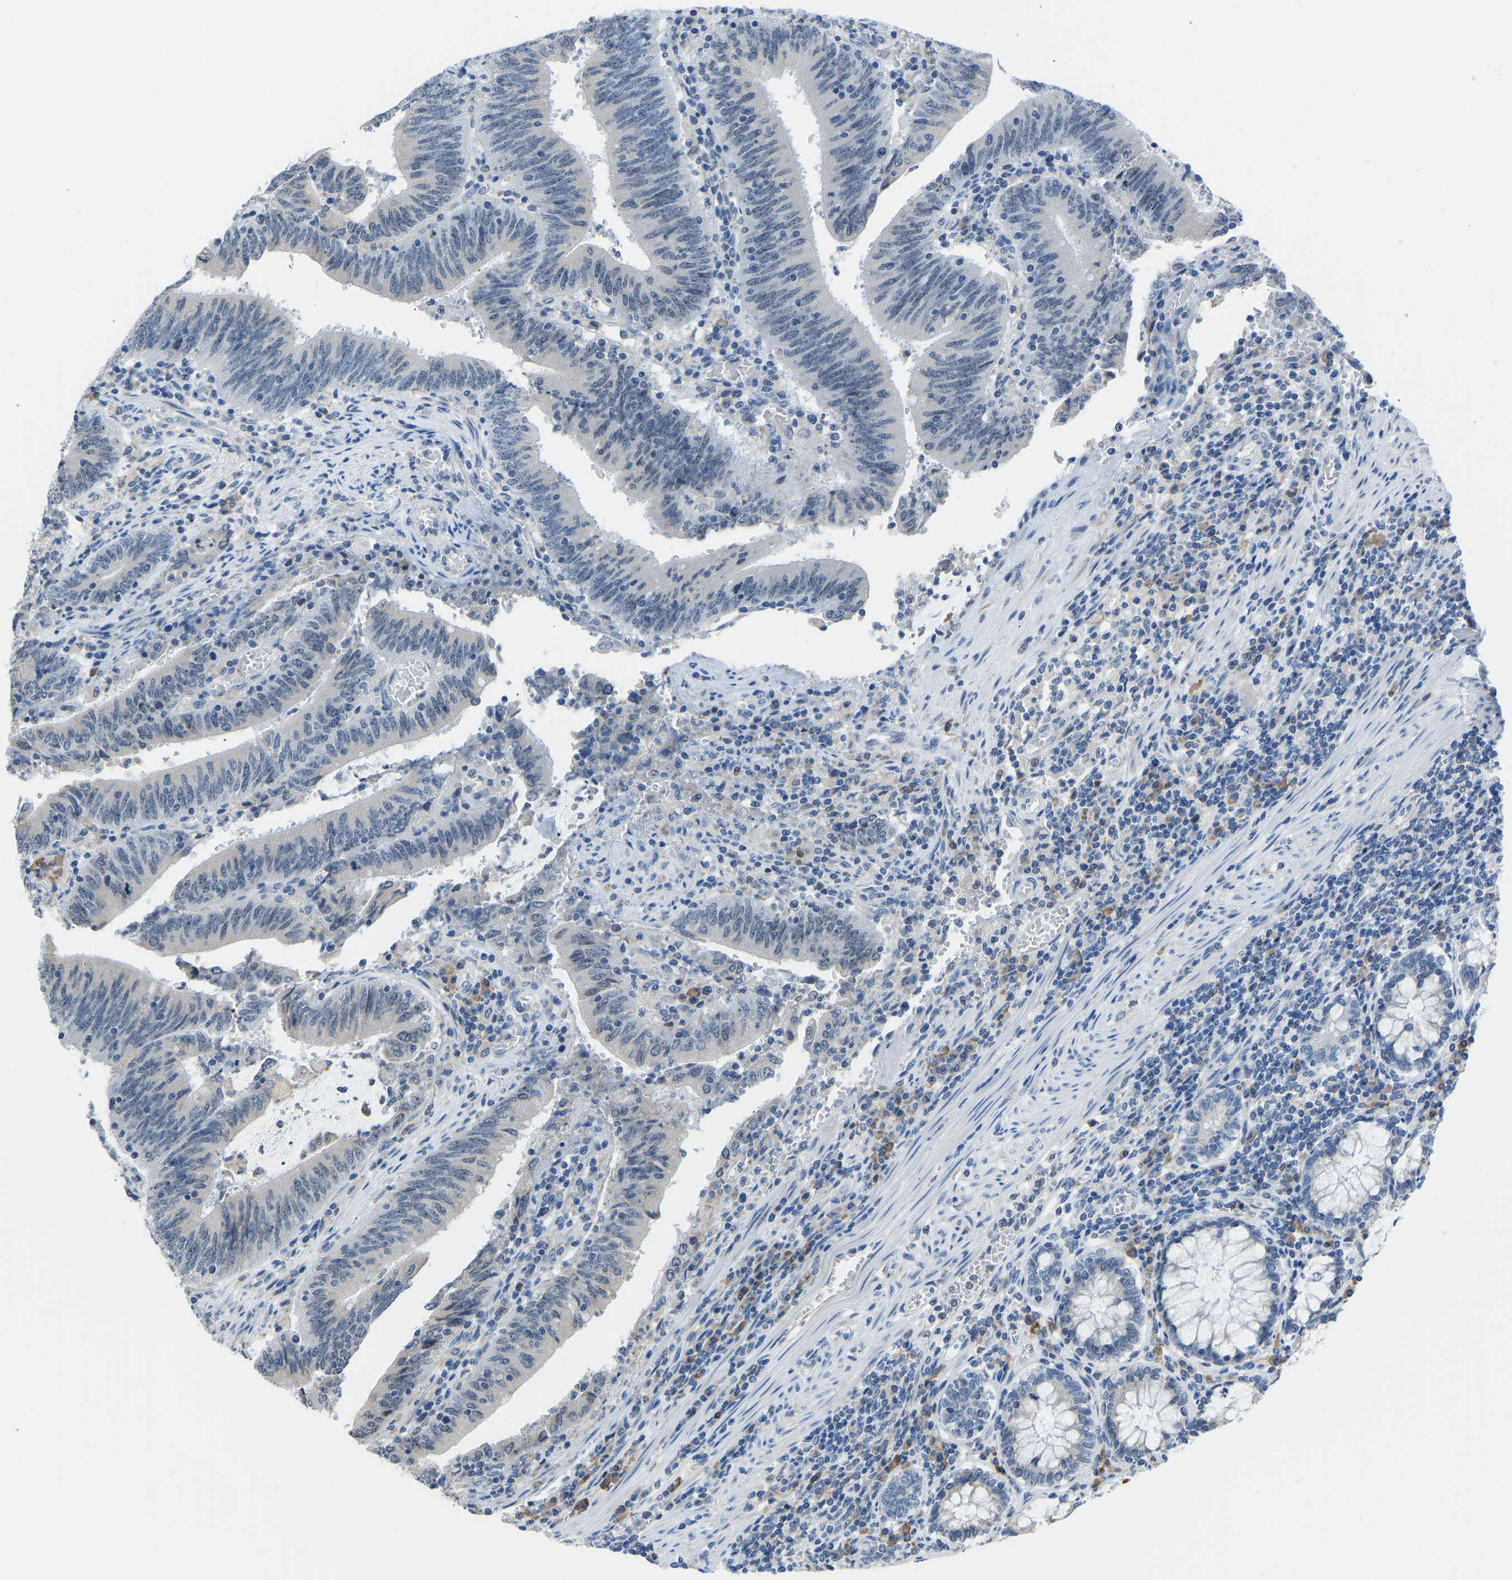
{"staining": {"intensity": "negative", "quantity": "none", "location": "none"}, "tissue": "colorectal cancer", "cell_type": "Tumor cells", "image_type": "cancer", "snomed": [{"axis": "morphology", "description": "Normal tissue, NOS"}, {"axis": "morphology", "description": "Adenocarcinoma, NOS"}, {"axis": "topography", "description": "Rectum"}], "caption": "Immunohistochemical staining of colorectal cancer shows no significant staining in tumor cells.", "gene": "VRK1", "patient": {"sex": "female", "age": 66}}